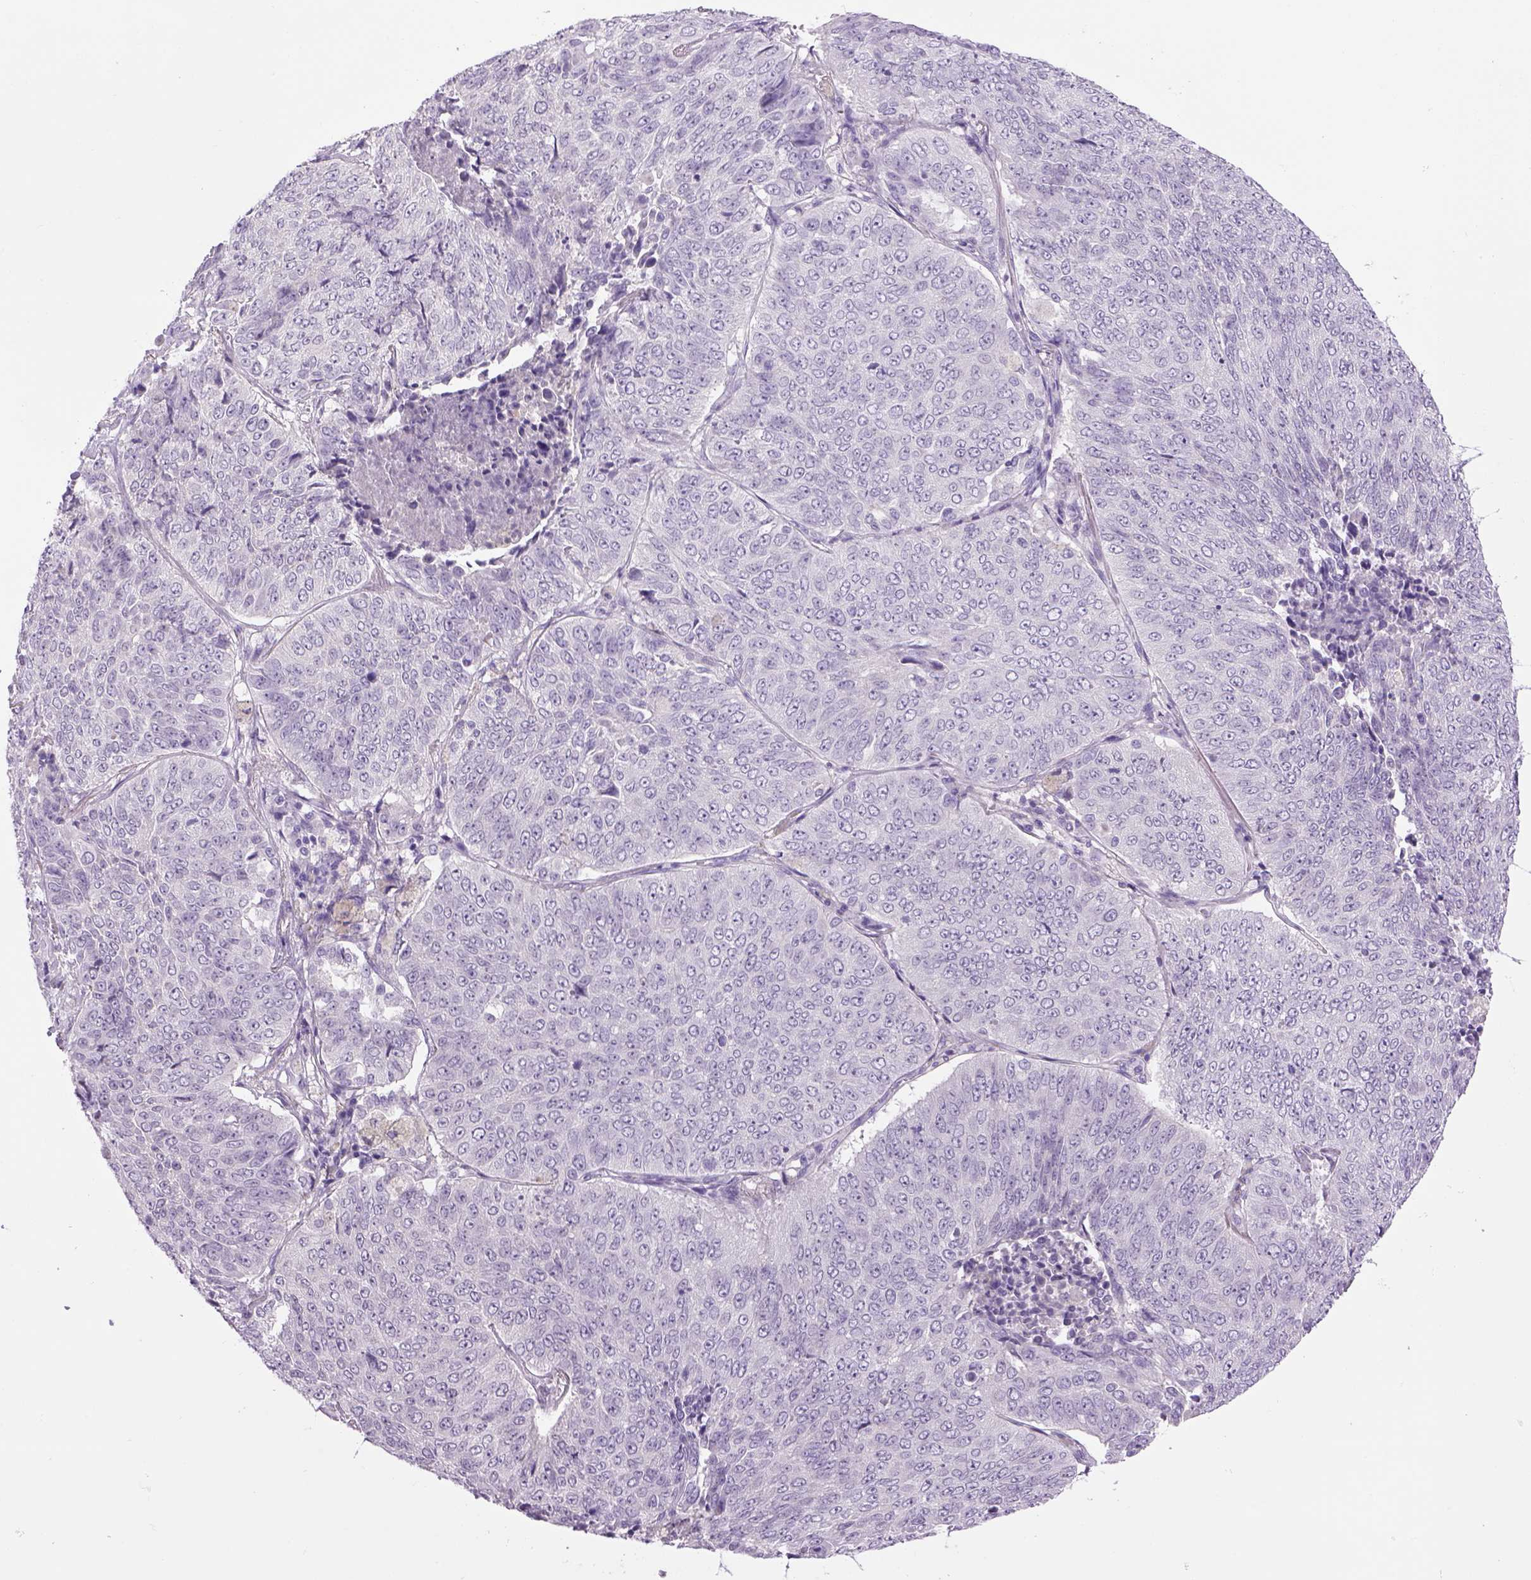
{"staining": {"intensity": "negative", "quantity": "none", "location": "none"}, "tissue": "lung cancer", "cell_type": "Tumor cells", "image_type": "cancer", "snomed": [{"axis": "morphology", "description": "Normal tissue, NOS"}, {"axis": "morphology", "description": "Squamous cell carcinoma, NOS"}, {"axis": "topography", "description": "Bronchus"}, {"axis": "topography", "description": "Lung"}], "caption": "Lung squamous cell carcinoma was stained to show a protein in brown. There is no significant staining in tumor cells. (Stains: DAB immunohistochemistry (IHC) with hematoxylin counter stain, Microscopy: brightfield microscopy at high magnification).", "gene": "DBH", "patient": {"sex": "male", "age": 64}}